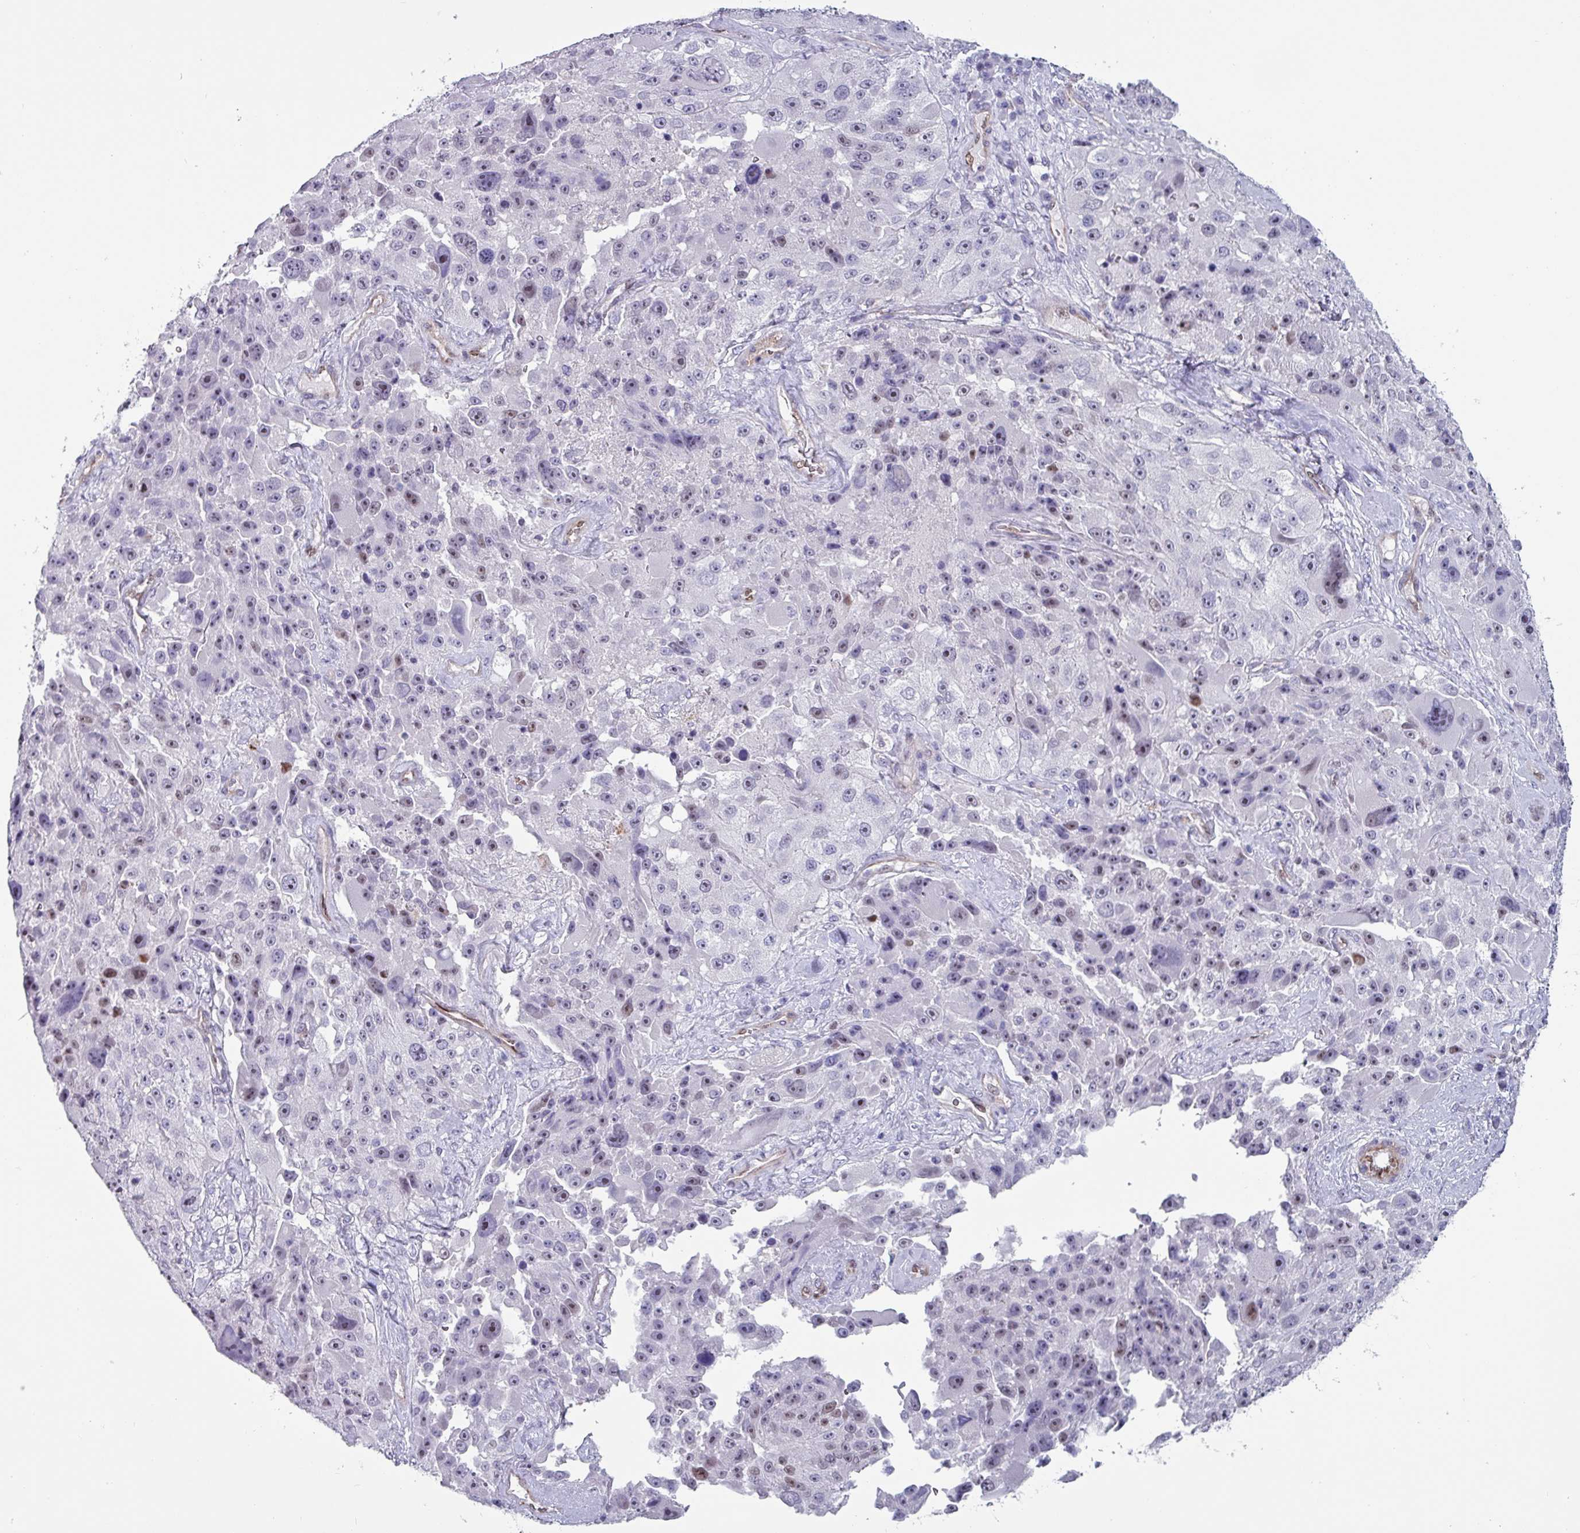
{"staining": {"intensity": "moderate", "quantity": "<25%", "location": "nuclear"}, "tissue": "melanoma", "cell_type": "Tumor cells", "image_type": "cancer", "snomed": [{"axis": "morphology", "description": "Malignant melanoma, Metastatic site"}, {"axis": "topography", "description": "Lymph node"}], "caption": "Melanoma was stained to show a protein in brown. There is low levels of moderate nuclear expression in approximately <25% of tumor cells.", "gene": "ZNF816-ZNF321P", "patient": {"sex": "male", "age": 62}}